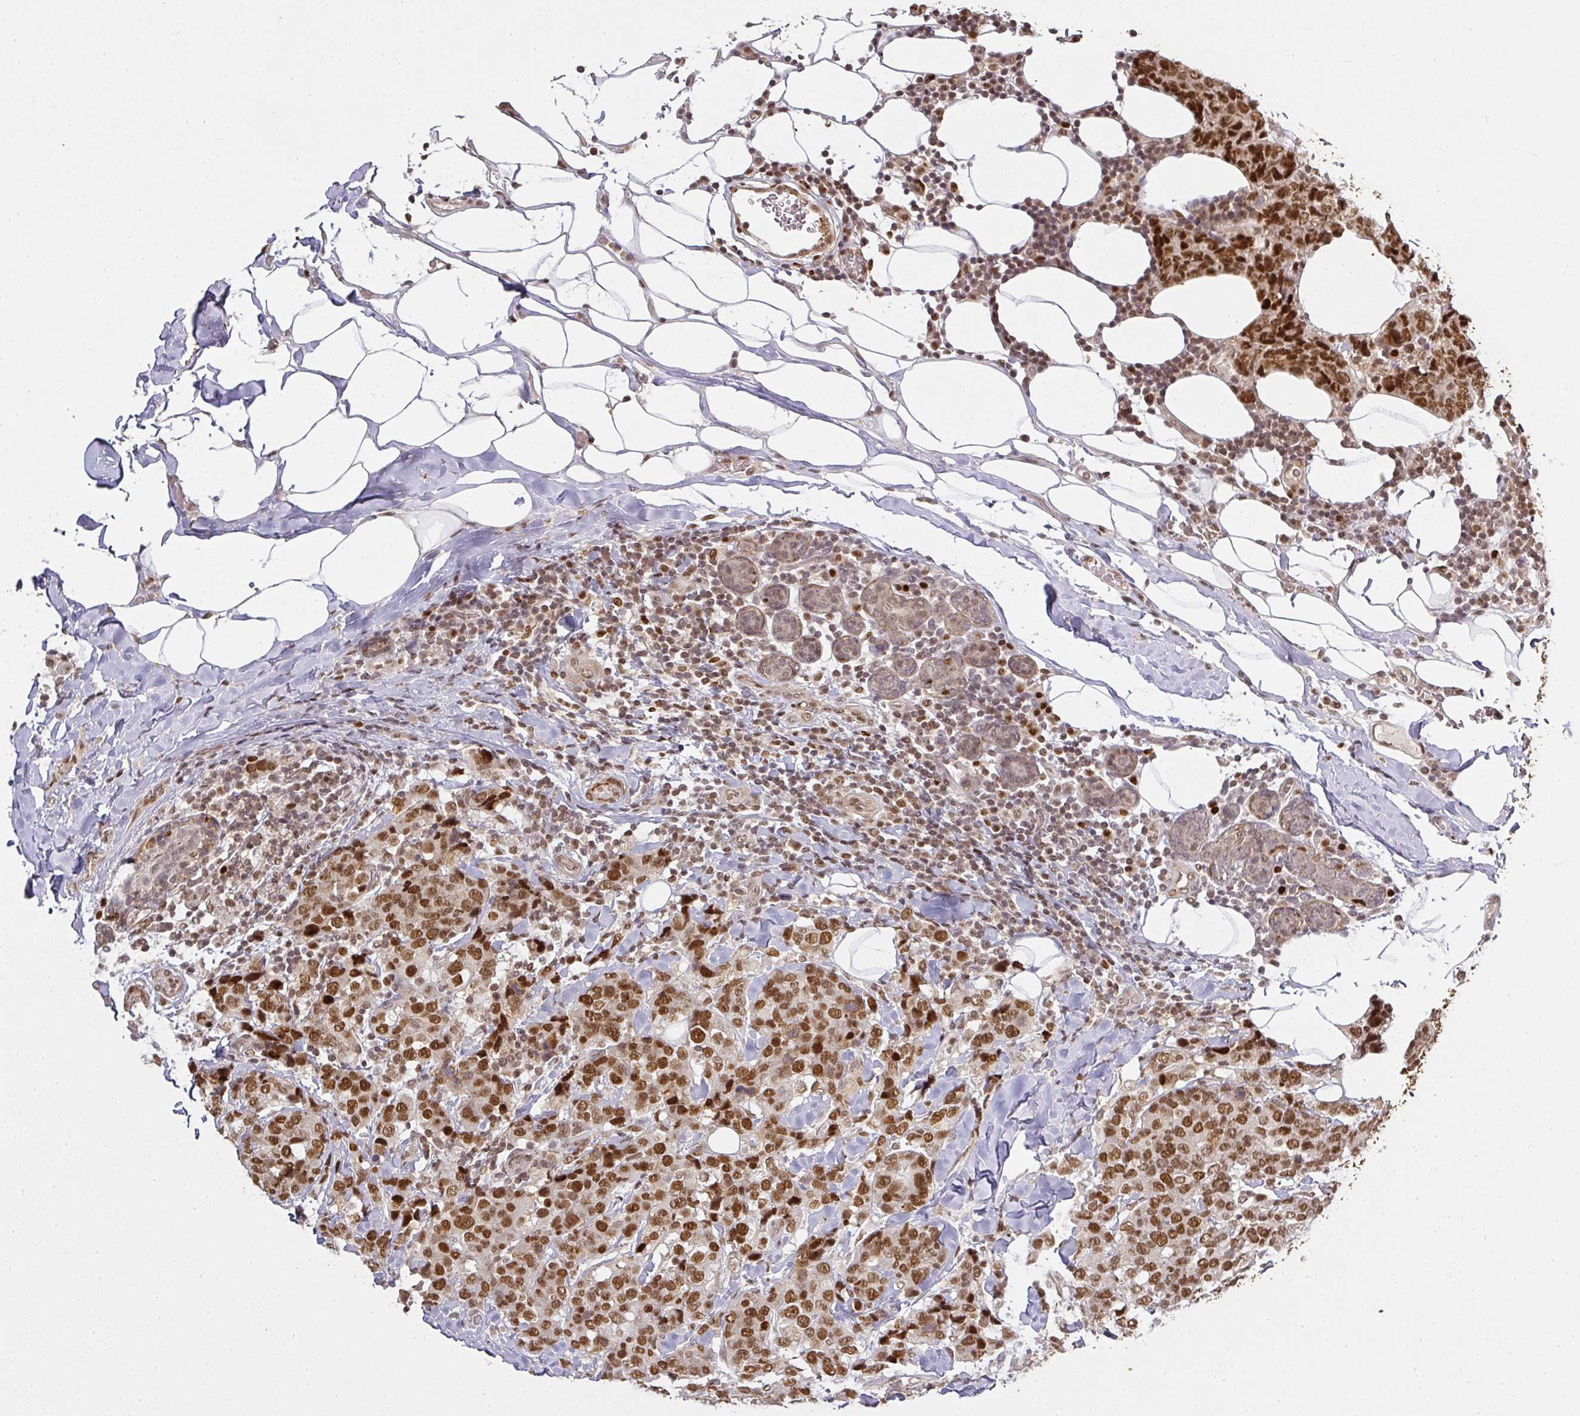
{"staining": {"intensity": "strong", "quantity": ">75%", "location": "nuclear"}, "tissue": "breast cancer", "cell_type": "Tumor cells", "image_type": "cancer", "snomed": [{"axis": "morphology", "description": "Lobular carcinoma"}, {"axis": "topography", "description": "Breast"}], "caption": "Lobular carcinoma (breast) stained for a protein shows strong nuclear positivity in tumor cells.", "gene": "GPRIN2", "patient": {"sex": "female", "age": 59}}